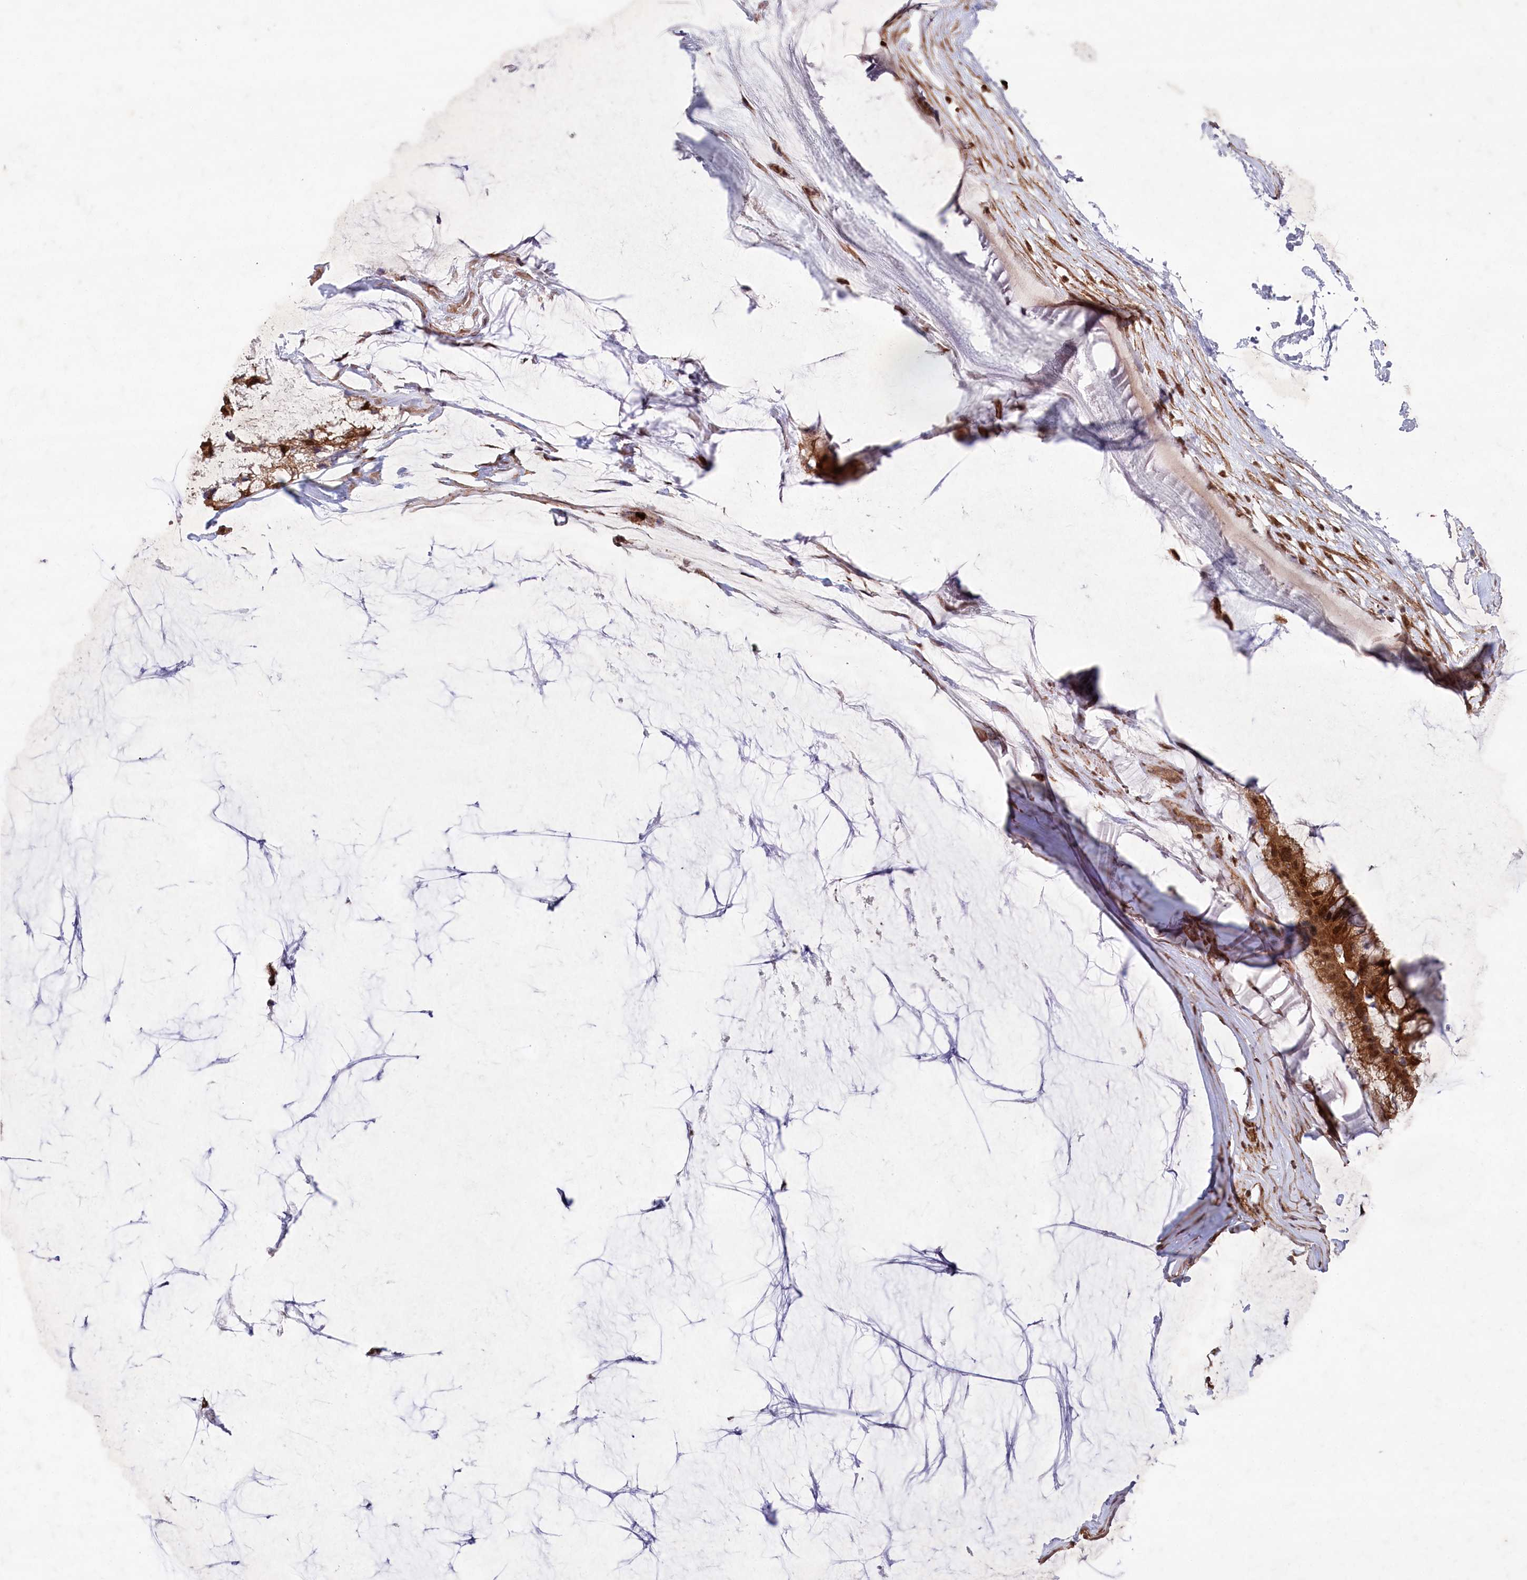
{"staining": {"intensity": "strong", "quantity": ">75%", "location": "cytoplasmic/membranous,nuclear"}, "tissue": "ovarian cancer", "cell_type": "Tumor cells", "image_type": "cancer", "snomed": [{"axis": "morphology", "description": "Cystadenocarcinoma, mucinous, NOS"}, {"axis": "topography", "description": "Ovary"}], "caption": "Tumor cells show high levels of strong cytoplasmic/membranous and nuclear positivity in approximately >75% of cells in mucinous cystadenocarcinoma (ovarian).", "gene": "LSG1", "patient": {"sex": "female", "age": 39}}